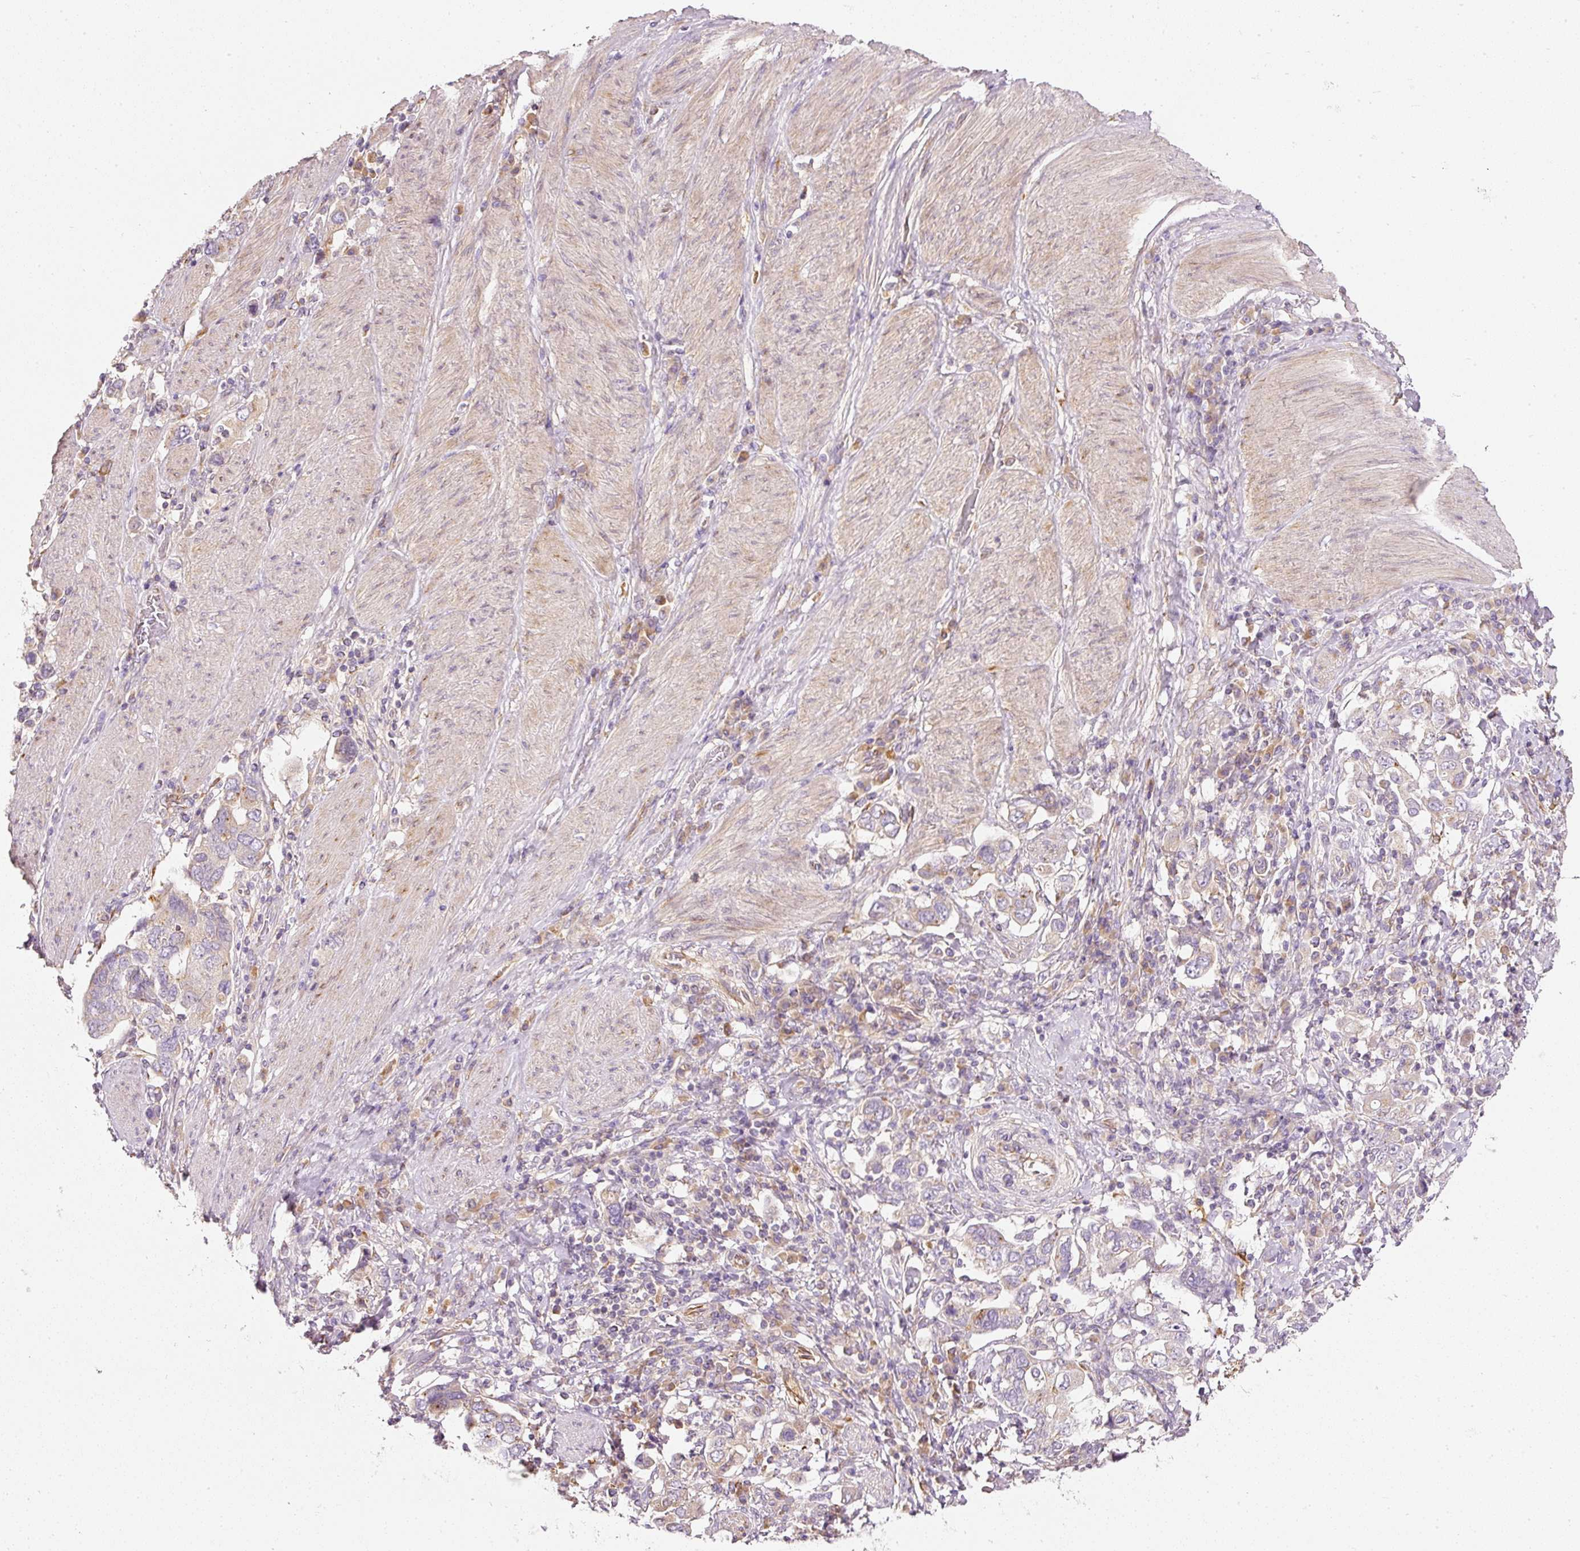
{"staining": {"intensity": "weak", "quantity": "<25%", "location": "cytoplasmic/membranous"}, "tissue": "stomach cancer", "cell_type": "Tumor cells", "image_type": "cancer", "snomed": [{"axis": "morphology", "description": "Adenocarcinoma, NOS"}, {"axis": "topography", "description": "Stomach, upper"}, {"axis": "topography", "description": "Stomach"}], "caption": "Immunohistochemistry (IHC) of stomach cancer exhibits no staining in tumor cells.", "gene": "RNF167", "patient": {"sex": "male", "age": 62}}